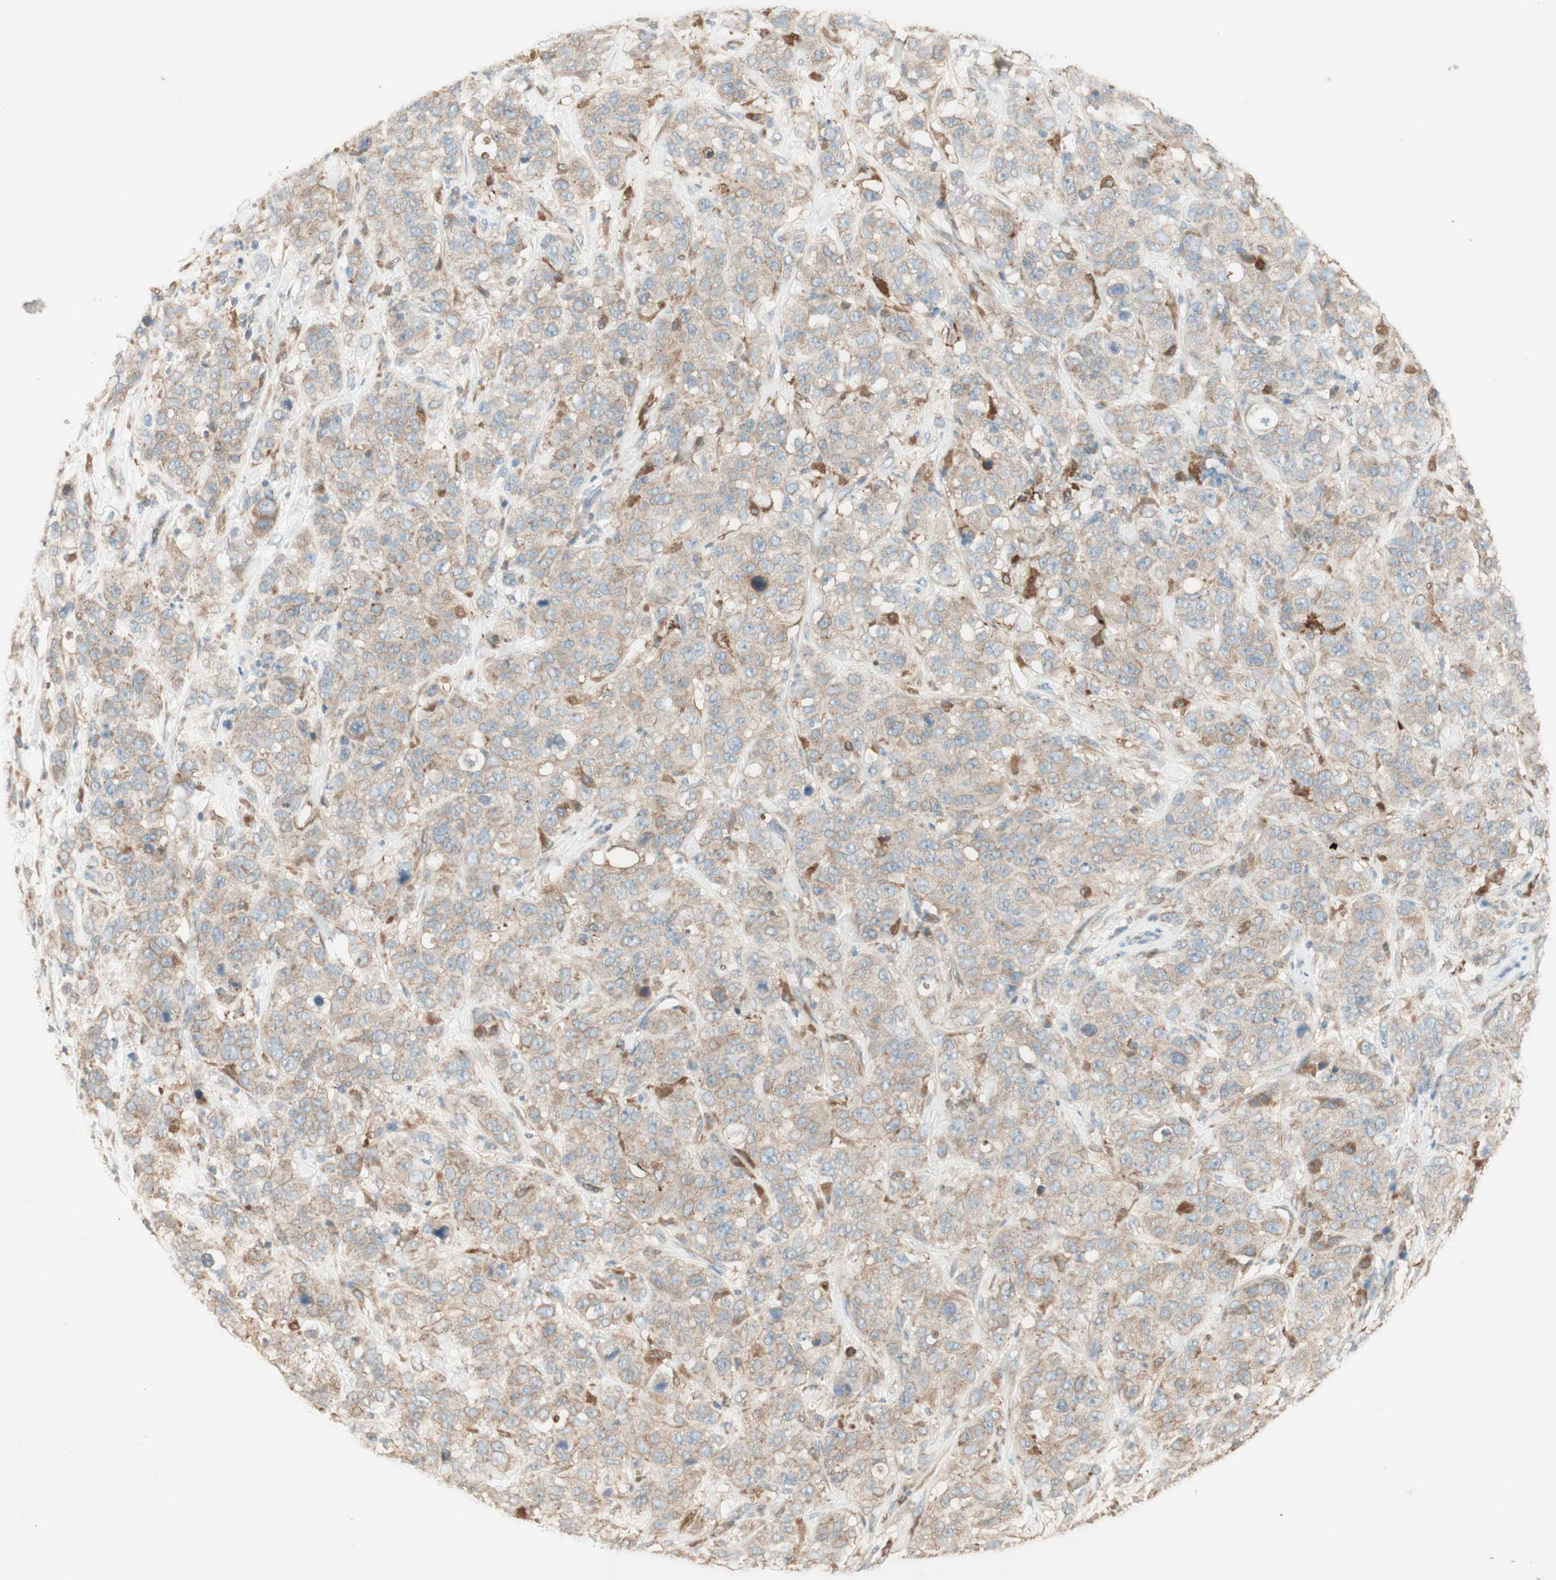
{"staining": {"intensity": "weak", "quantity": ">75%", "location": "cytoplasmic/membranous"}, "tissue": "stomach cancer", "cell_type": "Tumor cells", "image_type": "cancer", "snomed": [{"axis": "morphology", "description": "Adenocarcinoma, NOS"}, {"axis": "topography", "description": "Stomach"}], "caption": "Weak cytoplasmic/membranous positivity for a protein is identified in approximately >75% of tumor cells of stomach adenocarcinoma using IHC.", "gene": "CLCN2", "patient": {"sex": "male", "age": 48}}